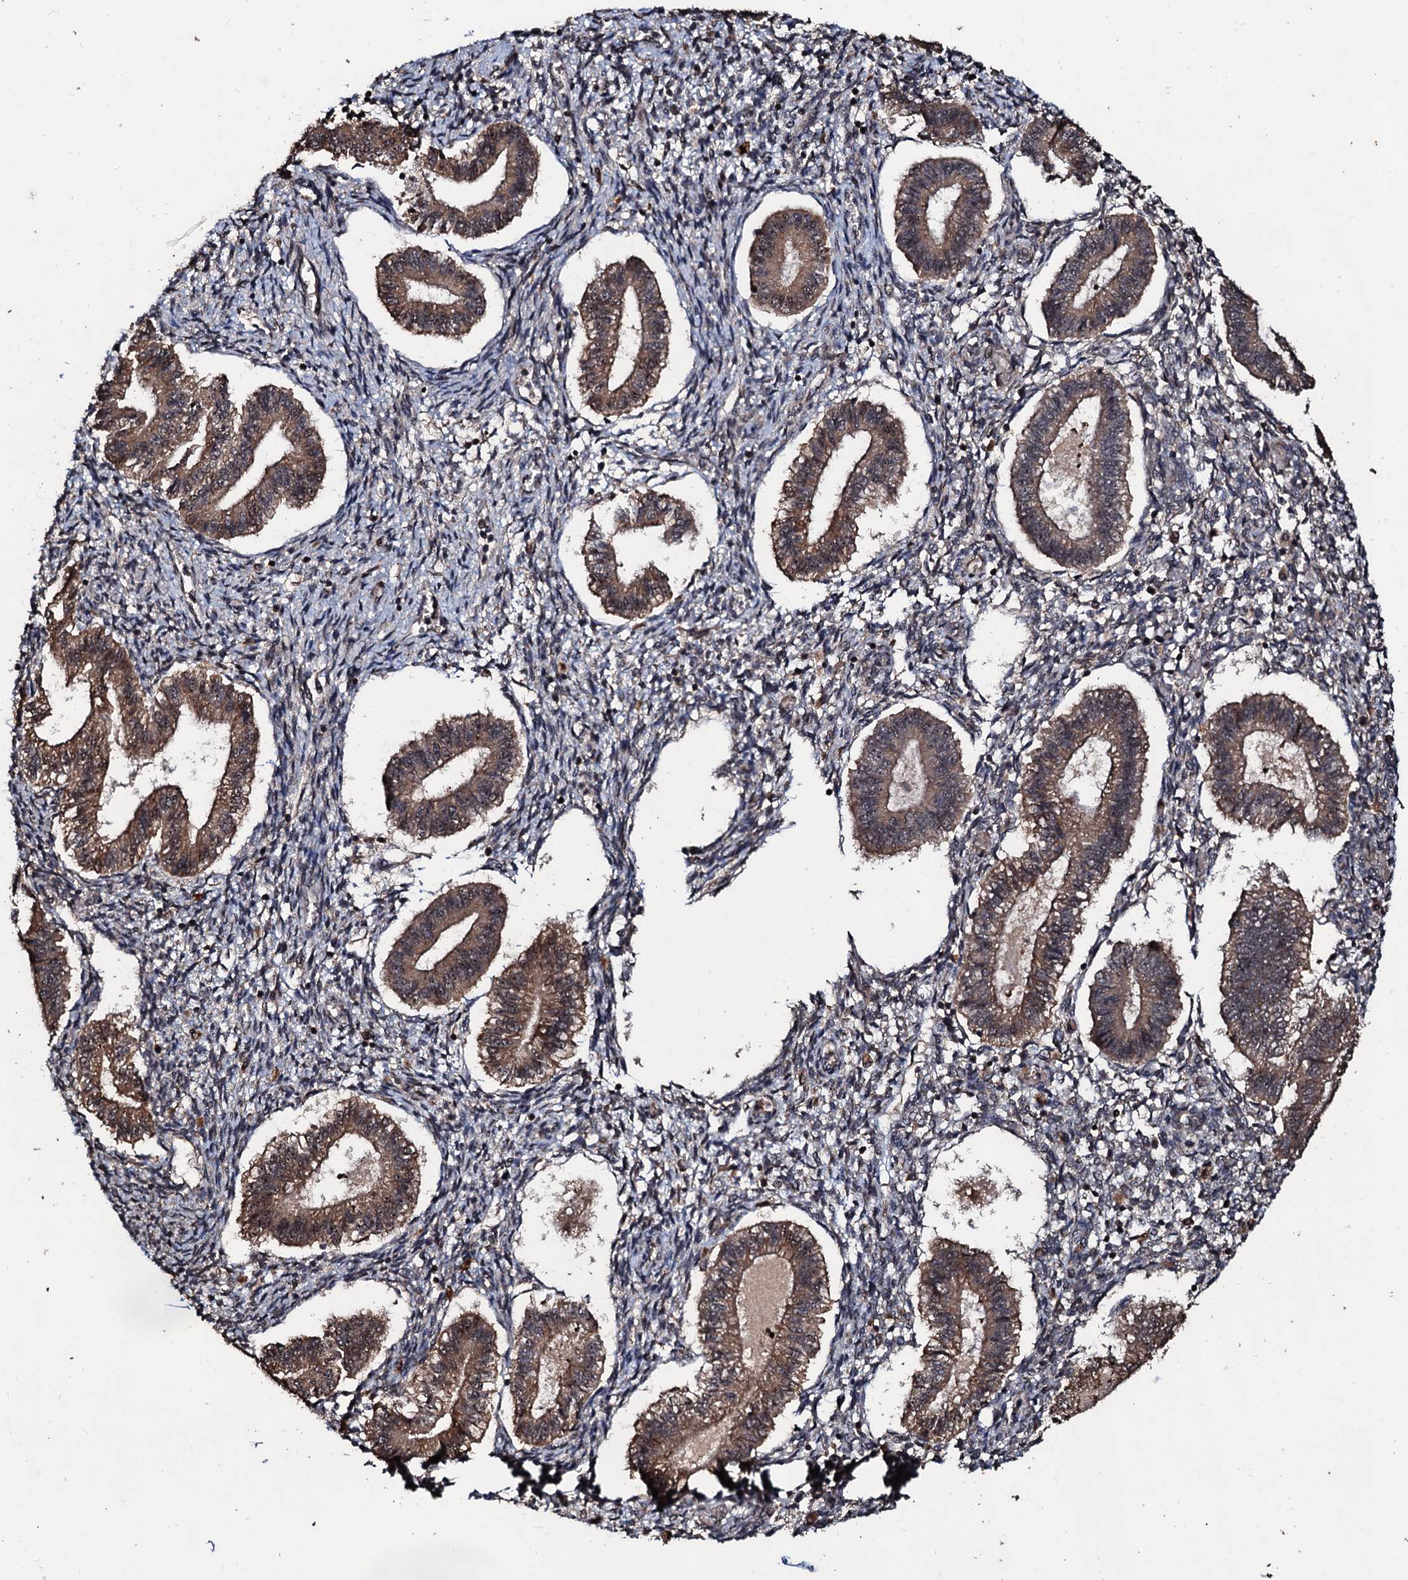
{"staining": {"intensity": "negative", "quantity": "none", "location": "none"}, "tissue": "endometrium", "cell_type": "Cells in endometrial stroma", "image_type": "normal", "snomed": [{"axis": "morphology", "description": "Normal tissue, NOS"}, {"axis": "topography", "description": "Endometrium"}], "caption": "Cells in endometrial stroma show no significant protein positivity in normal endometrium. (Brightfield microscopy of DAB immunohistochemistry at high magnification).", "gene": "SUPT7L", "patient": {"sex": "female", "age": 25}}